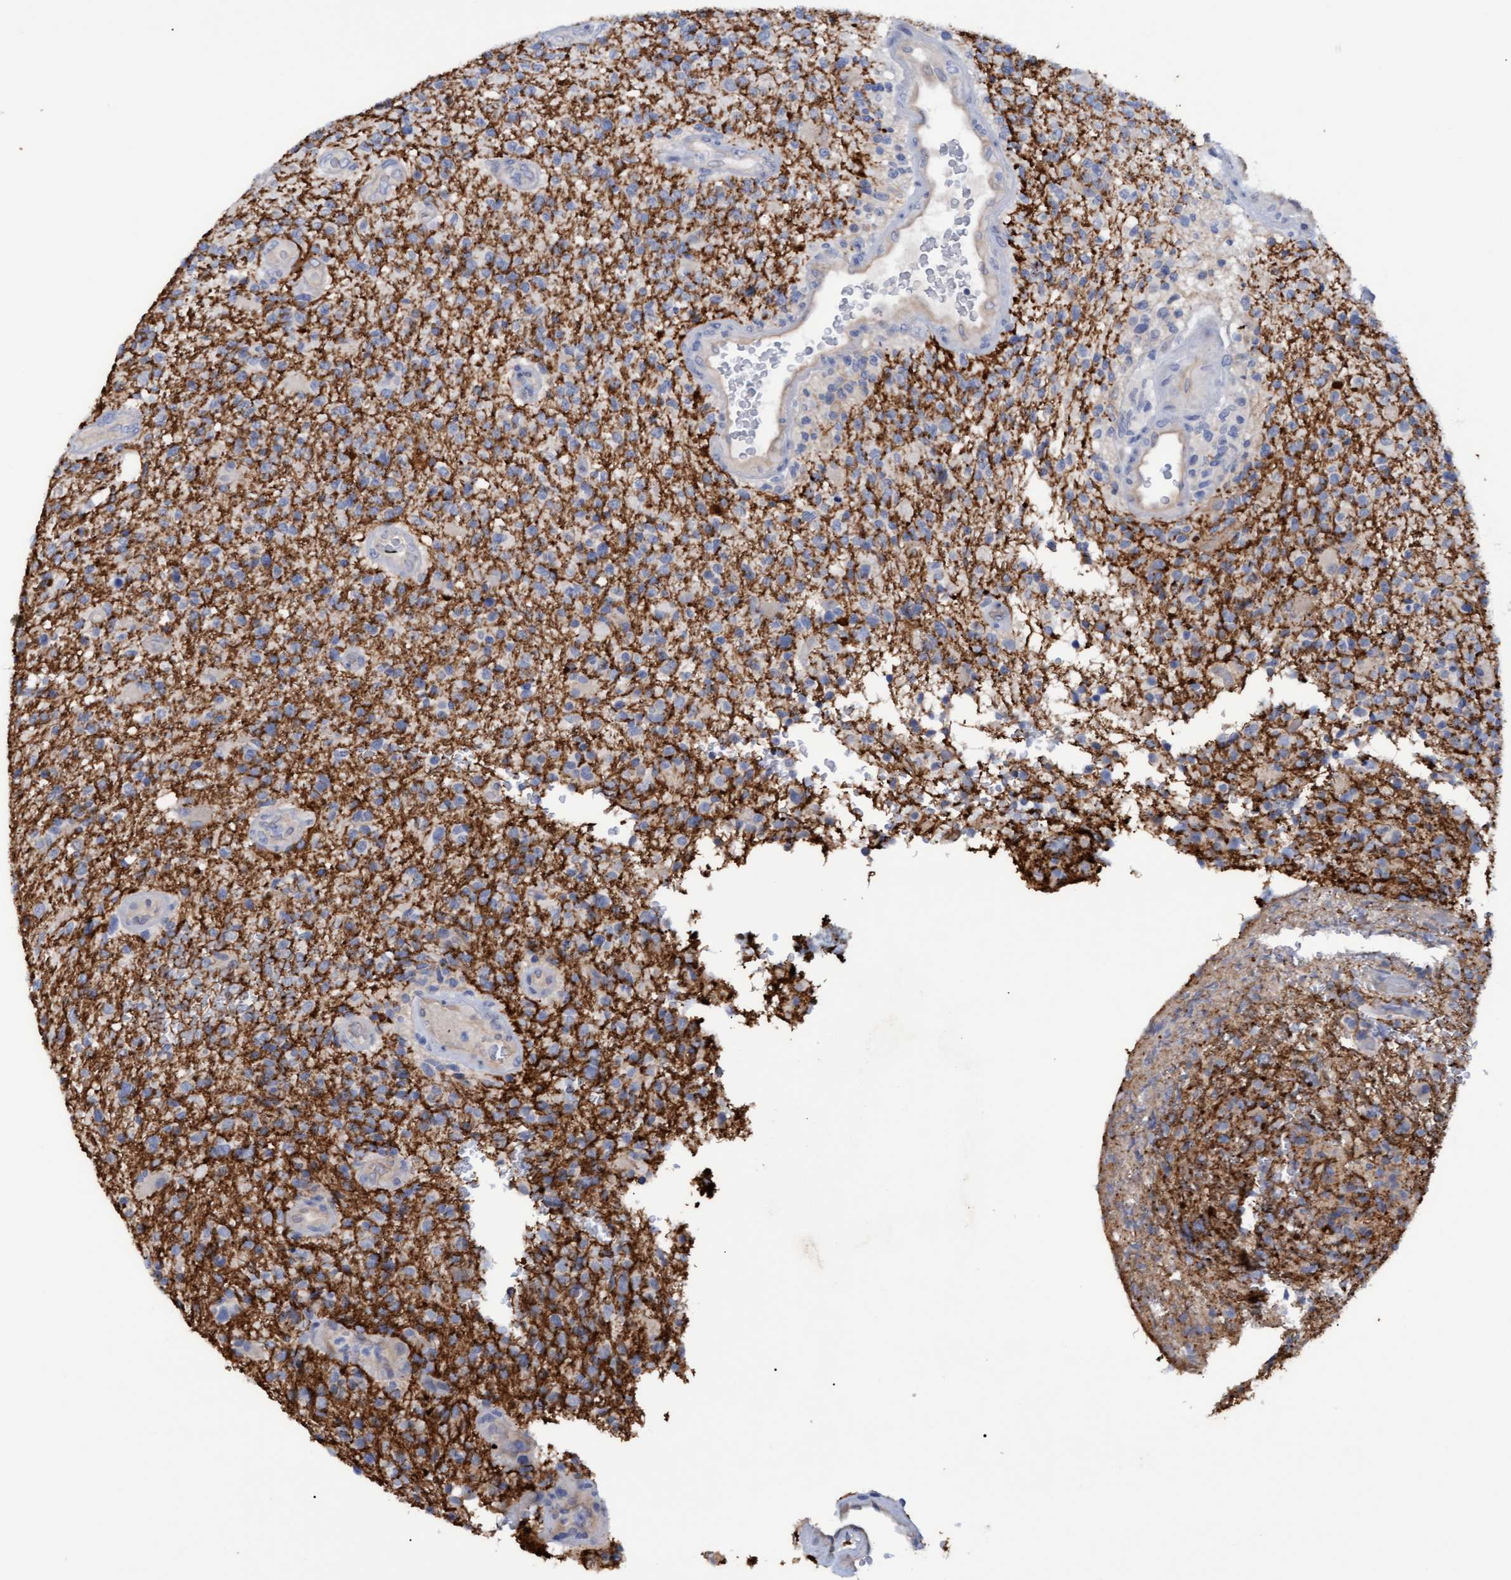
{"staining": {"intensity": "moderate", "quantity": "<25%", "location": "cytoplasmic/membranous"}, "tissue": "glioma", "cell_type": "Tumor cells", "image_type": "cancer", "snomed": [{"axis": "morphology", "description": "Glioma, malignant, High grade"}, {"axis": "topography", "description": "Brain"}], "caption": "A brown stain highlights moderate cytoplasmic/membranous staining of a protein in glioma tumor cells.", "gene": "STXBP1", "patient": {"sex": "male", "age": 72}}